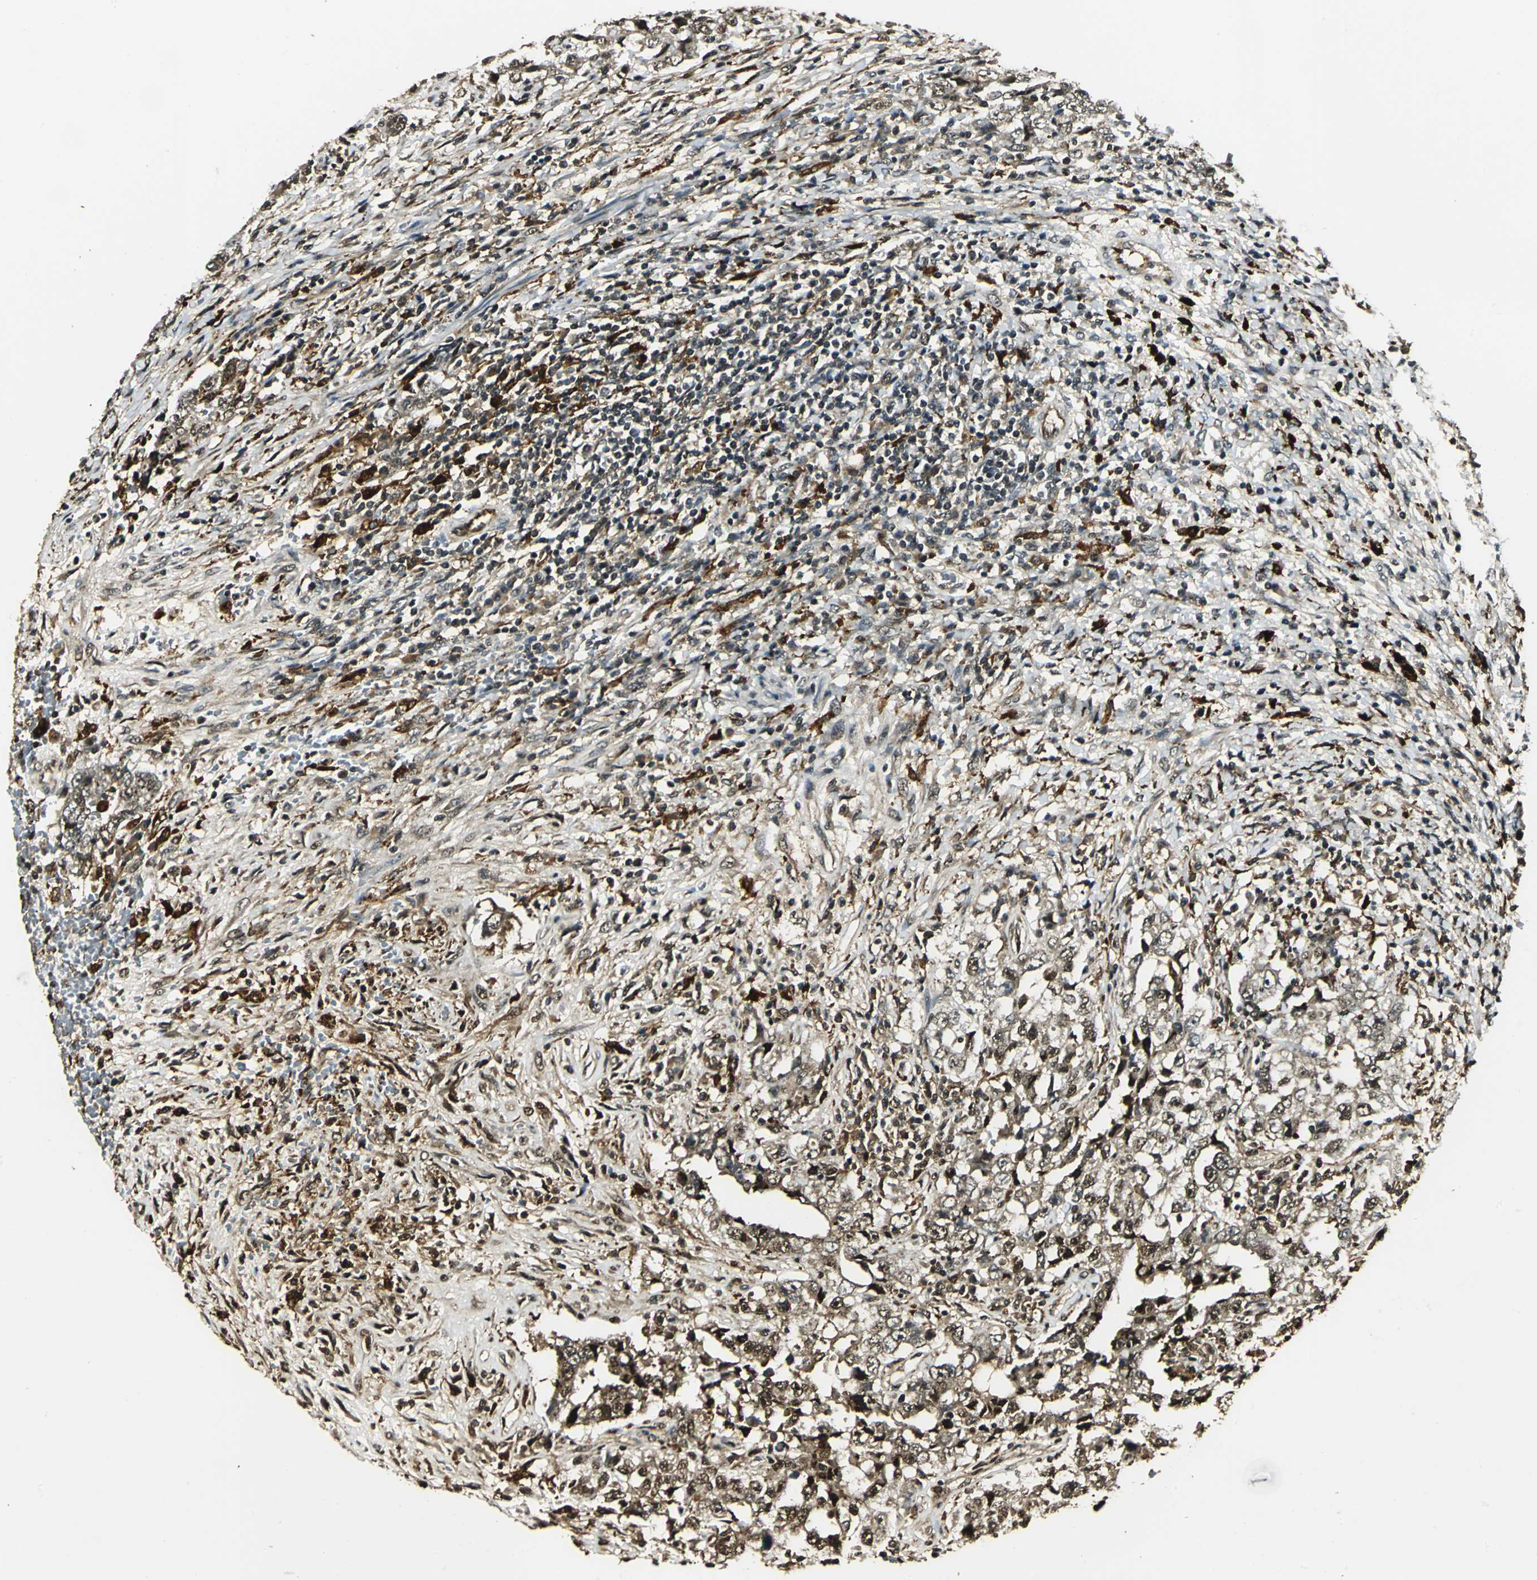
{"staining": {"intensity": "weak", "quantity": ">75%", "location": "cytoplasmic/membranous,nuclear"}, "tissue": "testis cancer", "cell_type": "Tumor cells", "image_type": "cancer", "snomed": [{"axis": "morphology", "description": "Carcinoma, Embryonal, NOS"}, {"axis": "topography", "description": "Testis"}], "caption": "A low amount of weak cytoplasmic/membranous and nuclear staining is appreciated in about >75% of tumor cells in testis cancer tissue.", "gene": "PPP1R13L", "patient": {"sex": "male", "age": 26}}